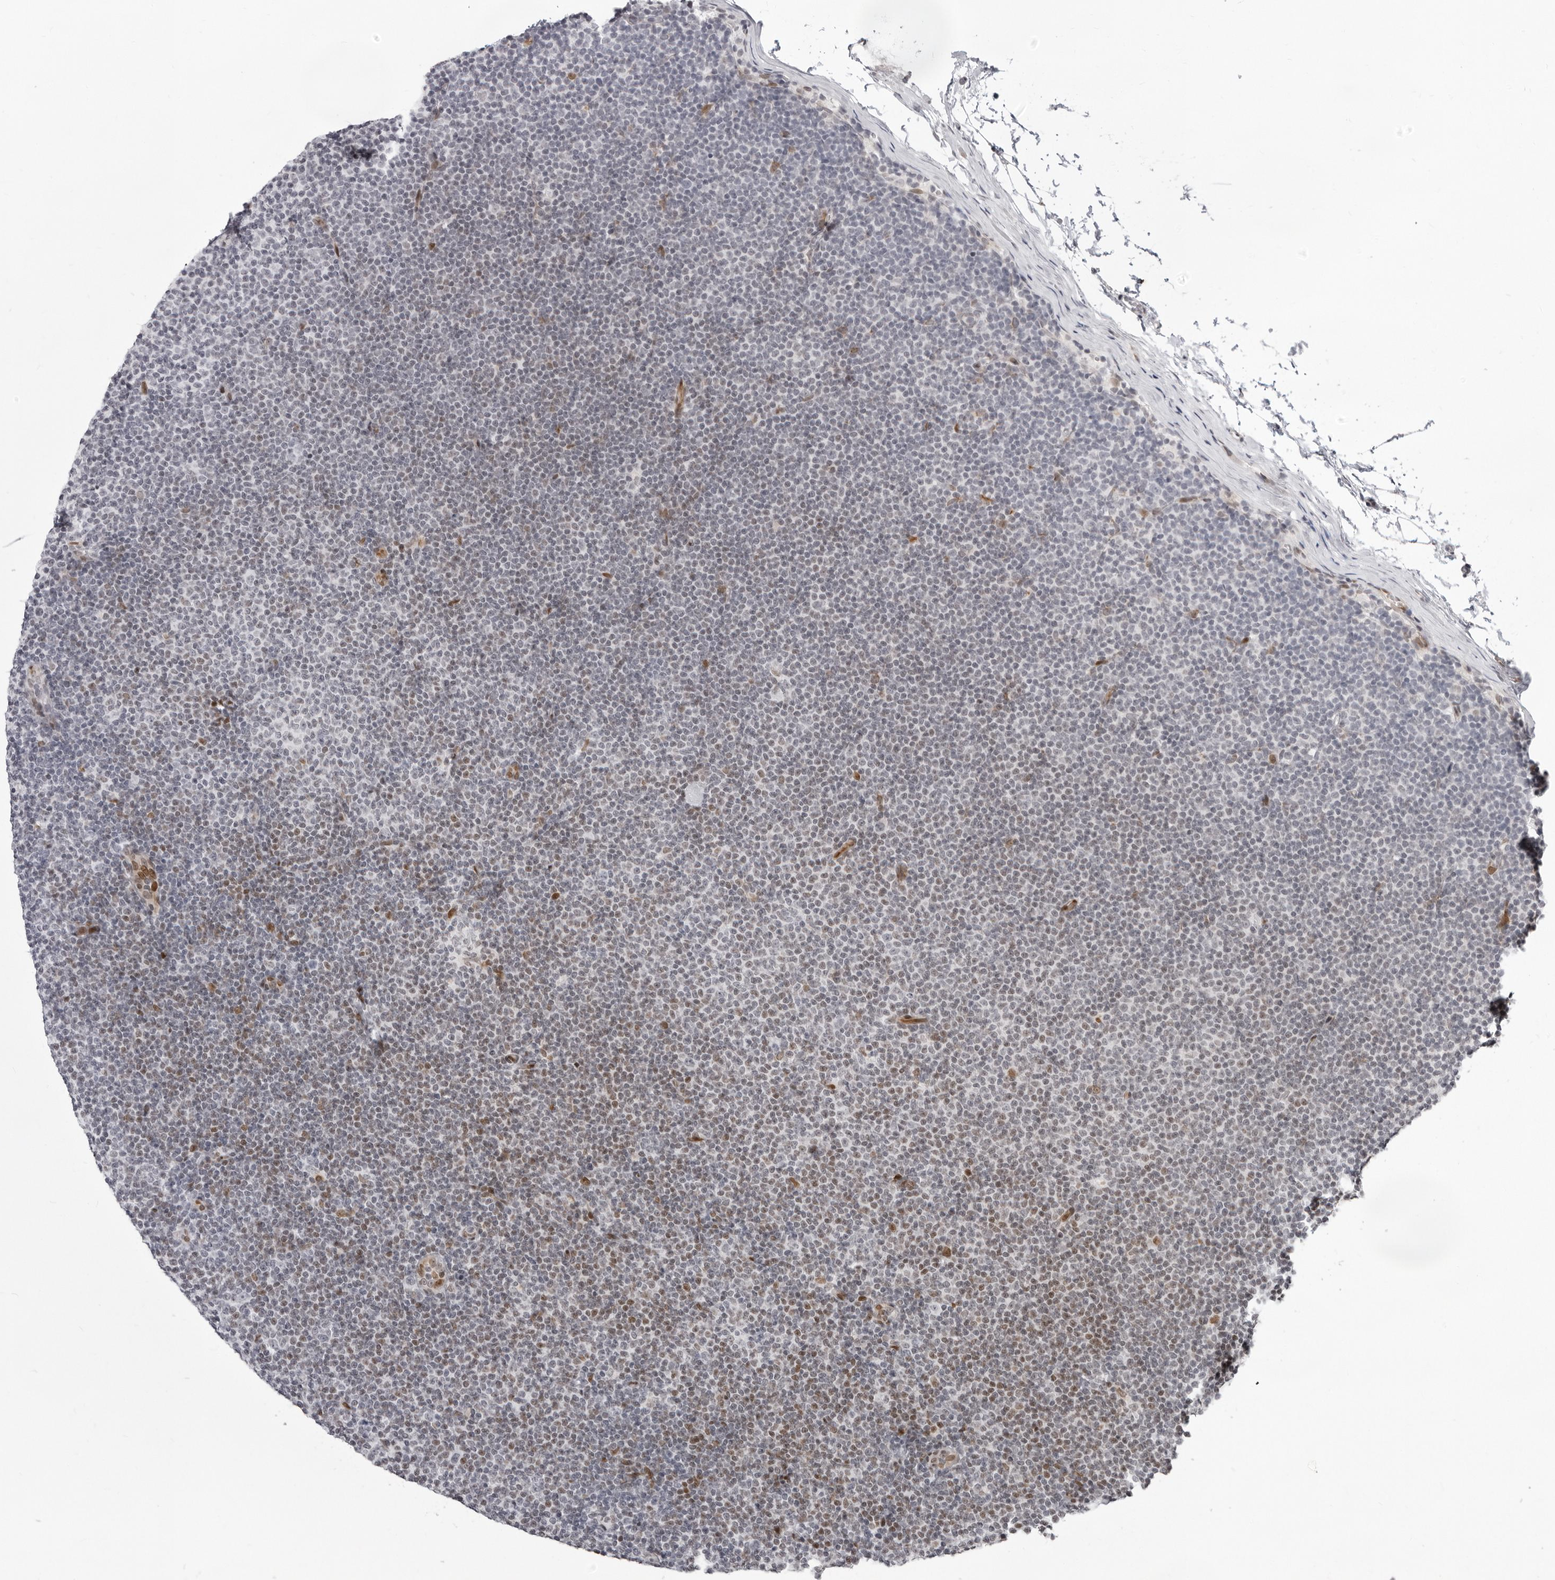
{"staining": {"intensity": "negative", "quantity": "none", "location": "none"}, "tissue": "lymphoma", "cell_type": "Tumor cells", "image_type": "cancer", "snomed": [{"axis": "morphology", "description": "Malignant lymphoma, non-Hodgkin's type, Low grade"}, {"axis": "topography", "description": "Lymph node"}], "caption": "DAB immunohistochemical staining of low-grade malignant lymphoma, non-Hodgkin's type reveals no significant positivity in tumor cells.", "gene": "NTPCR", "patient": {"sex": "female", "age": 53}}